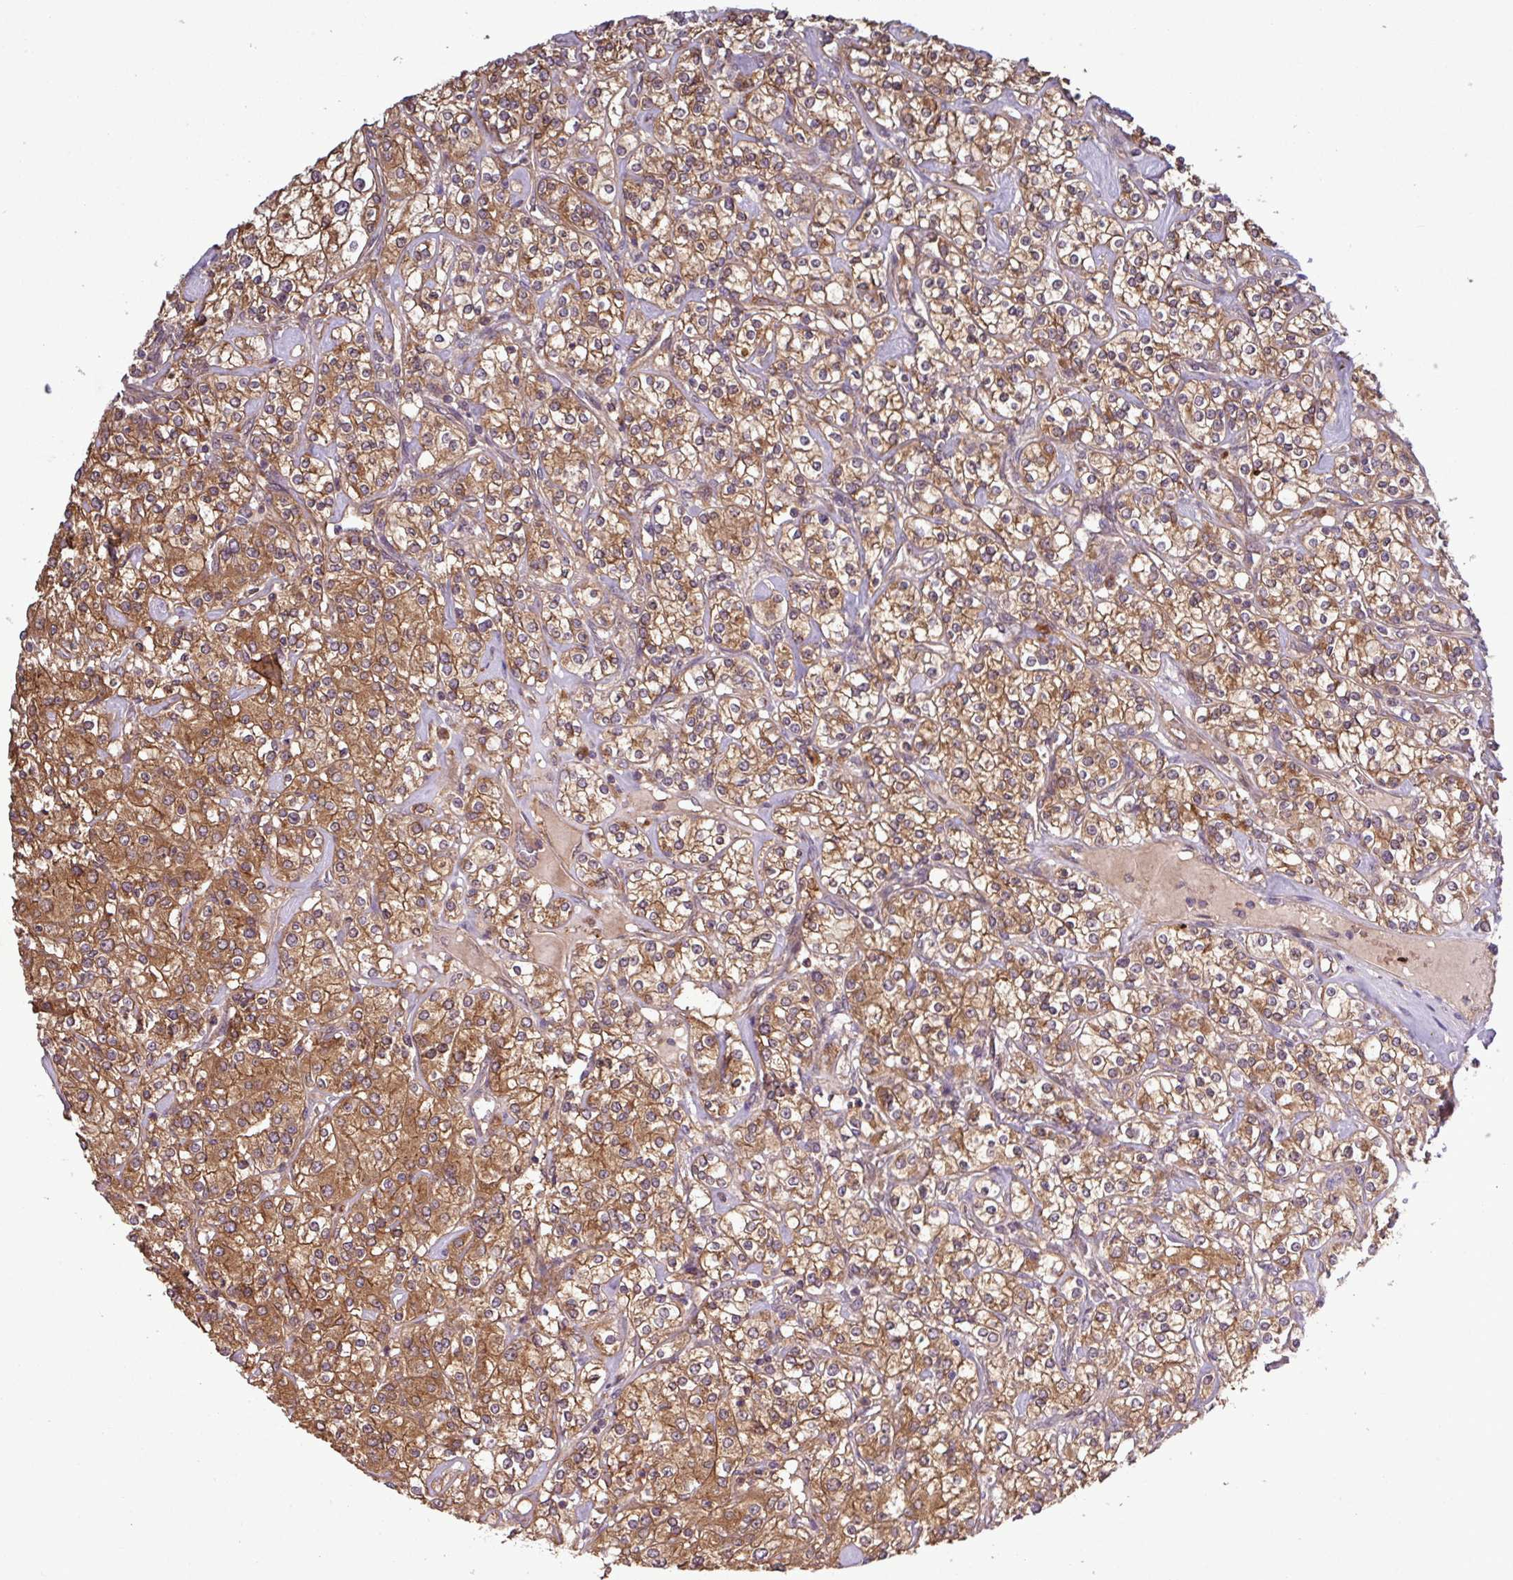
{"staining": {"intensity": "moderate", "quantity": ">75%", "location": "cytoplasmic/membranous"}, "tissue": "renal cancer", "cell_type": "Tumor cells", "image_type": "cancer", "snomed": [{"axis": "morphology", "description": "Adenocarcinoma, NOS"}, {"axis": "topography", "description": "Kidney"}], "caption": "Protein expression analysis of human renal cancer (adenocarcinoma) reveals moderate cytoplasmic/membranous positivity in approximately >75% of tumor cells.", "gene": "SIRPB2", "patient": {"sex": "male", "age": 77}}